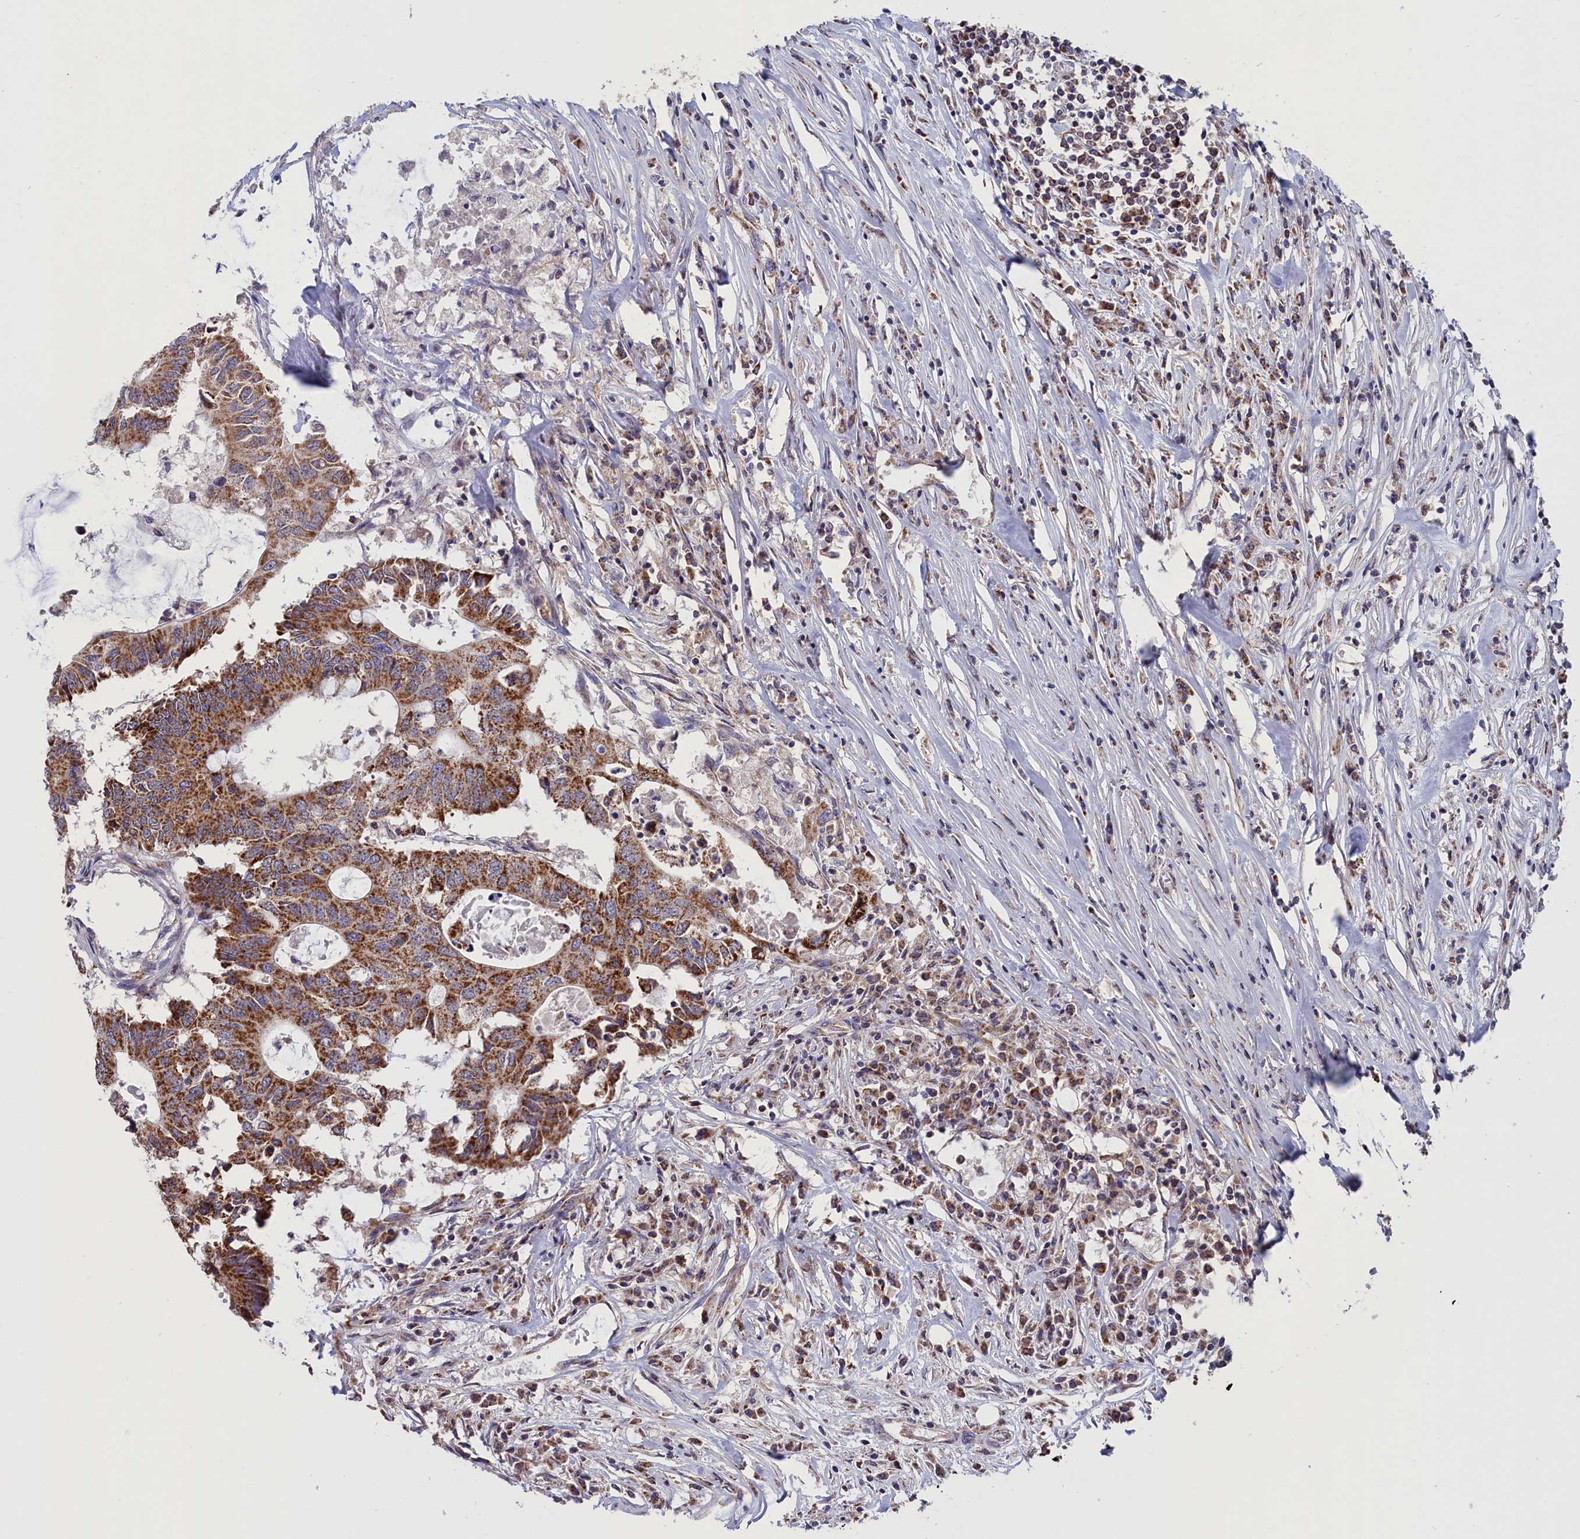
{"staining": {"intensity": "moderate", "quantity": ">75%", "location": "cytoplasmic/membranous"}, "tissue": "colorectal cancer", "cell_type": "Tumor cells", "image_type": "cancer", "snomed": [{"axis": "morphology", "description": "Adenocarcinoma, NOS"}, {"axis": "topography", "description": "Colon"}], "caption": "A brown stain highlights moderate cytoplasmic/membranous positivity of a protein in colorectal cancer tumor cells.", "gene": "TIMM44", "patient": {"sex": "male", "age": 71}}